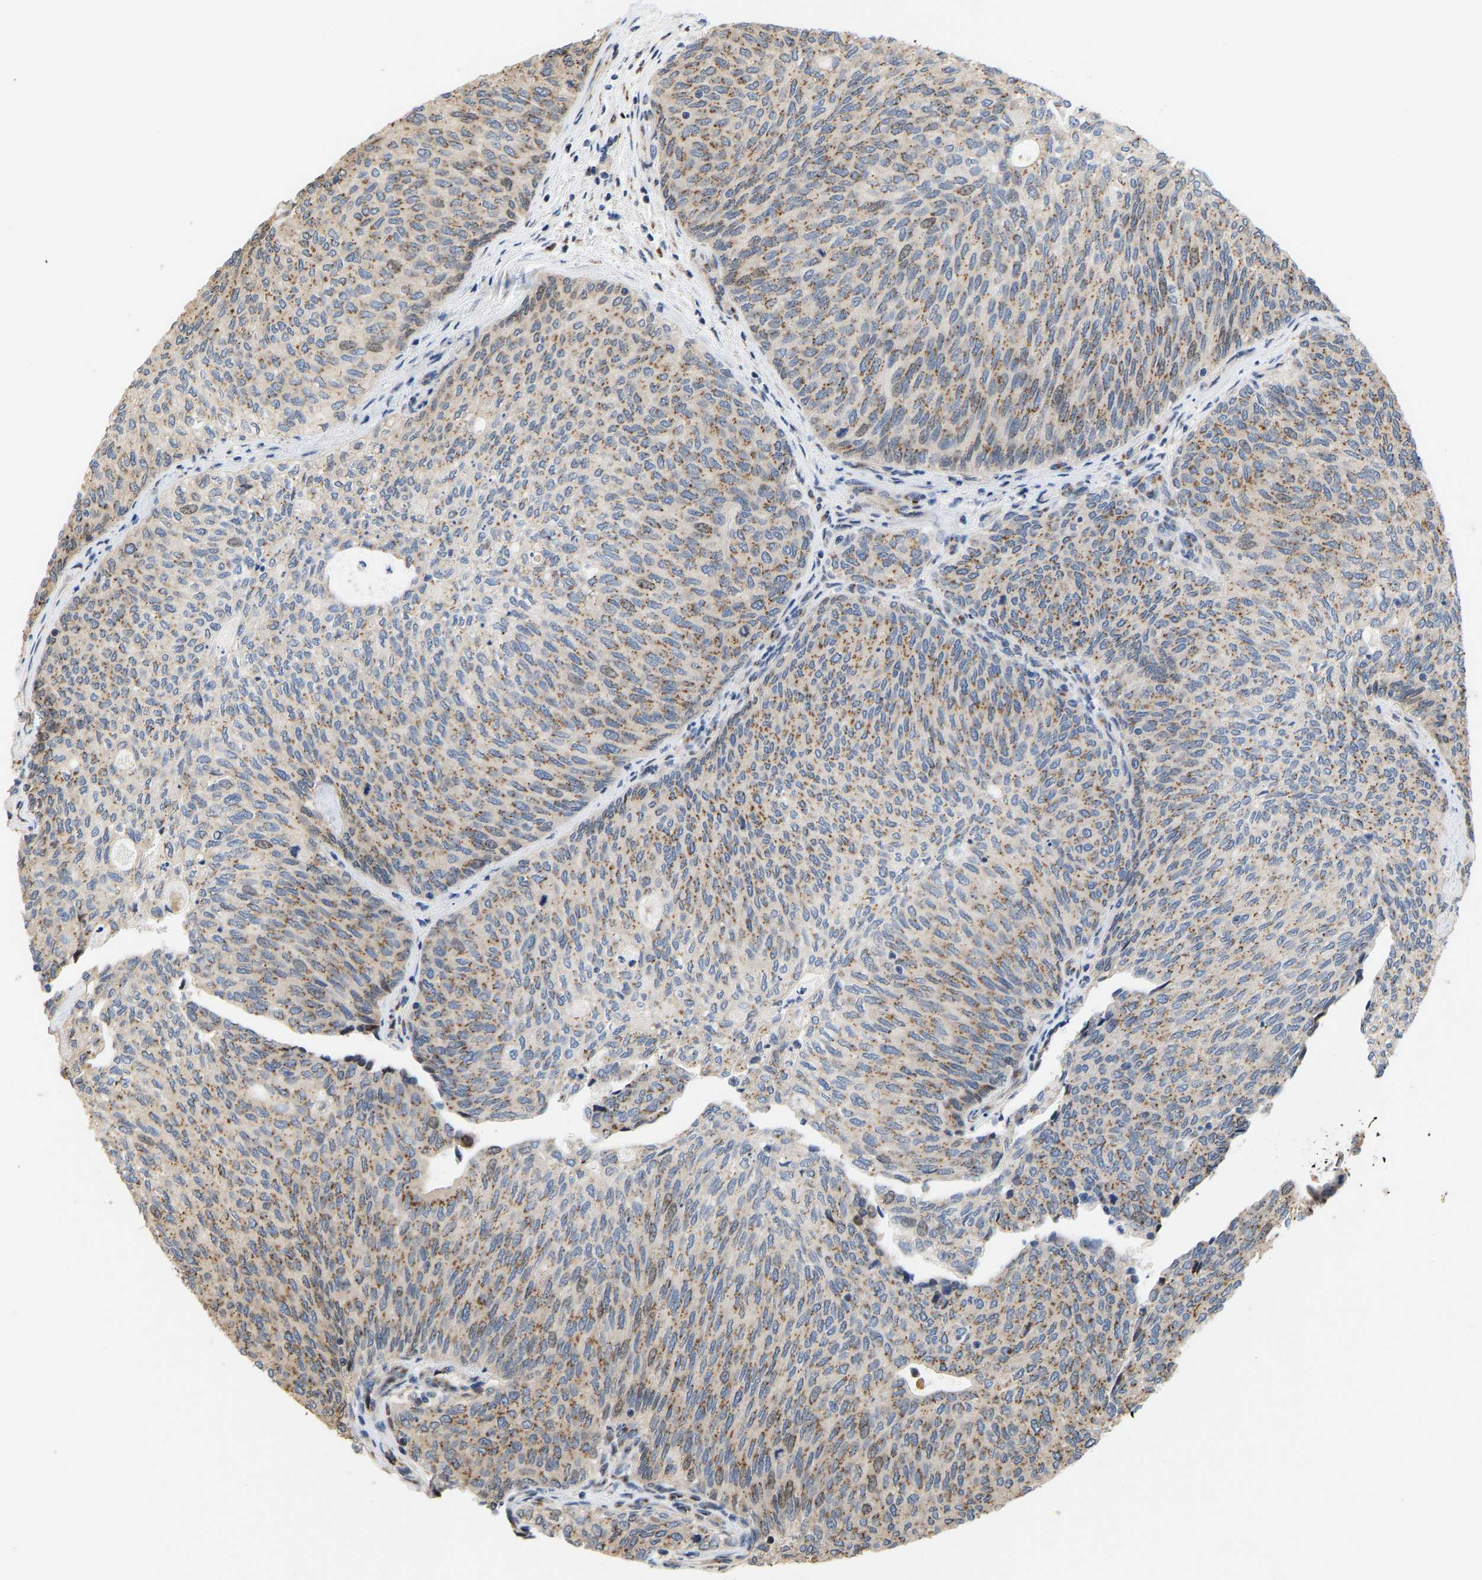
{"staining": {"intensity": "moderate", "quantity": ">75%", "location": "cytoplasmic/membranous"}, "tissue": "urothelial cancer", "cell_type": "Tumor cells", "image_type": "cancer", "snomed": [{"axis": "morphology", "description": "Urothelial carcinoma, Low grade"}, {"axis": "topography", "description": "Urinary bladder"}], "caption": "Urothelial cancer stained for a protein (brown) shows moderate cytoplasmic/membranous positive staining in about >75% of tumor cells.", "gene": "YIPF4", "patient": {"sex": "female", "age": 79}}